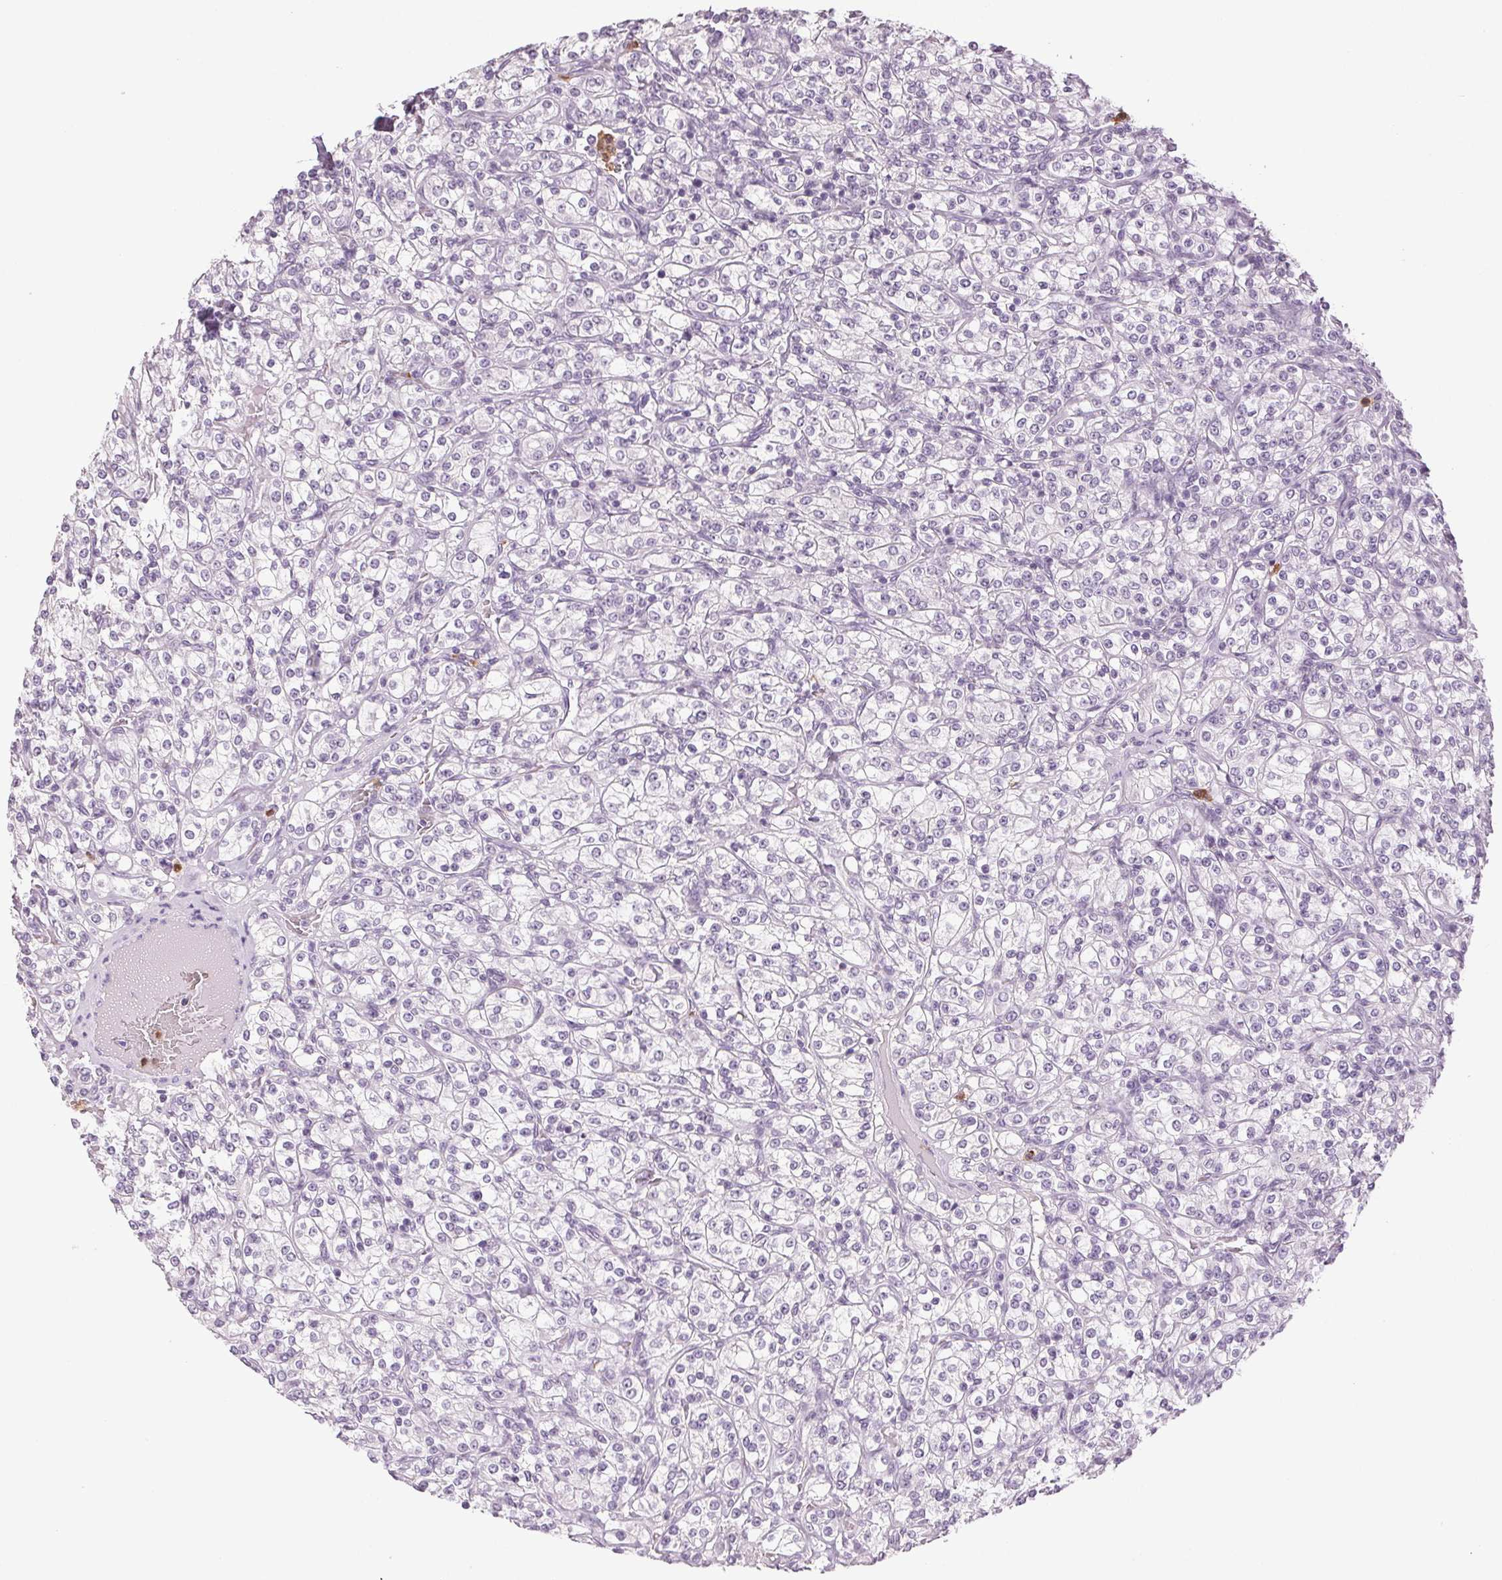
{"staining": {"intensity": "negative", "quantity": "none", "location": "none"}, "tissue": "renal cancer", "cell_type": "Tumor cells", "image_type": "cancer", "snomed": [{"axis": "morphology", "description": "Adenocarcinoma, NOS"}, {"axis": "topography", "description": "Kidney"}], "caption": "High power microscopy photomicrograph of an immunohistochemistry micrograph of renal cancer (adenocarcinoma), revealing no significant staining in tumor cells.", "gene": "LTF", "patient": {"sex": "male", "age": 77}}